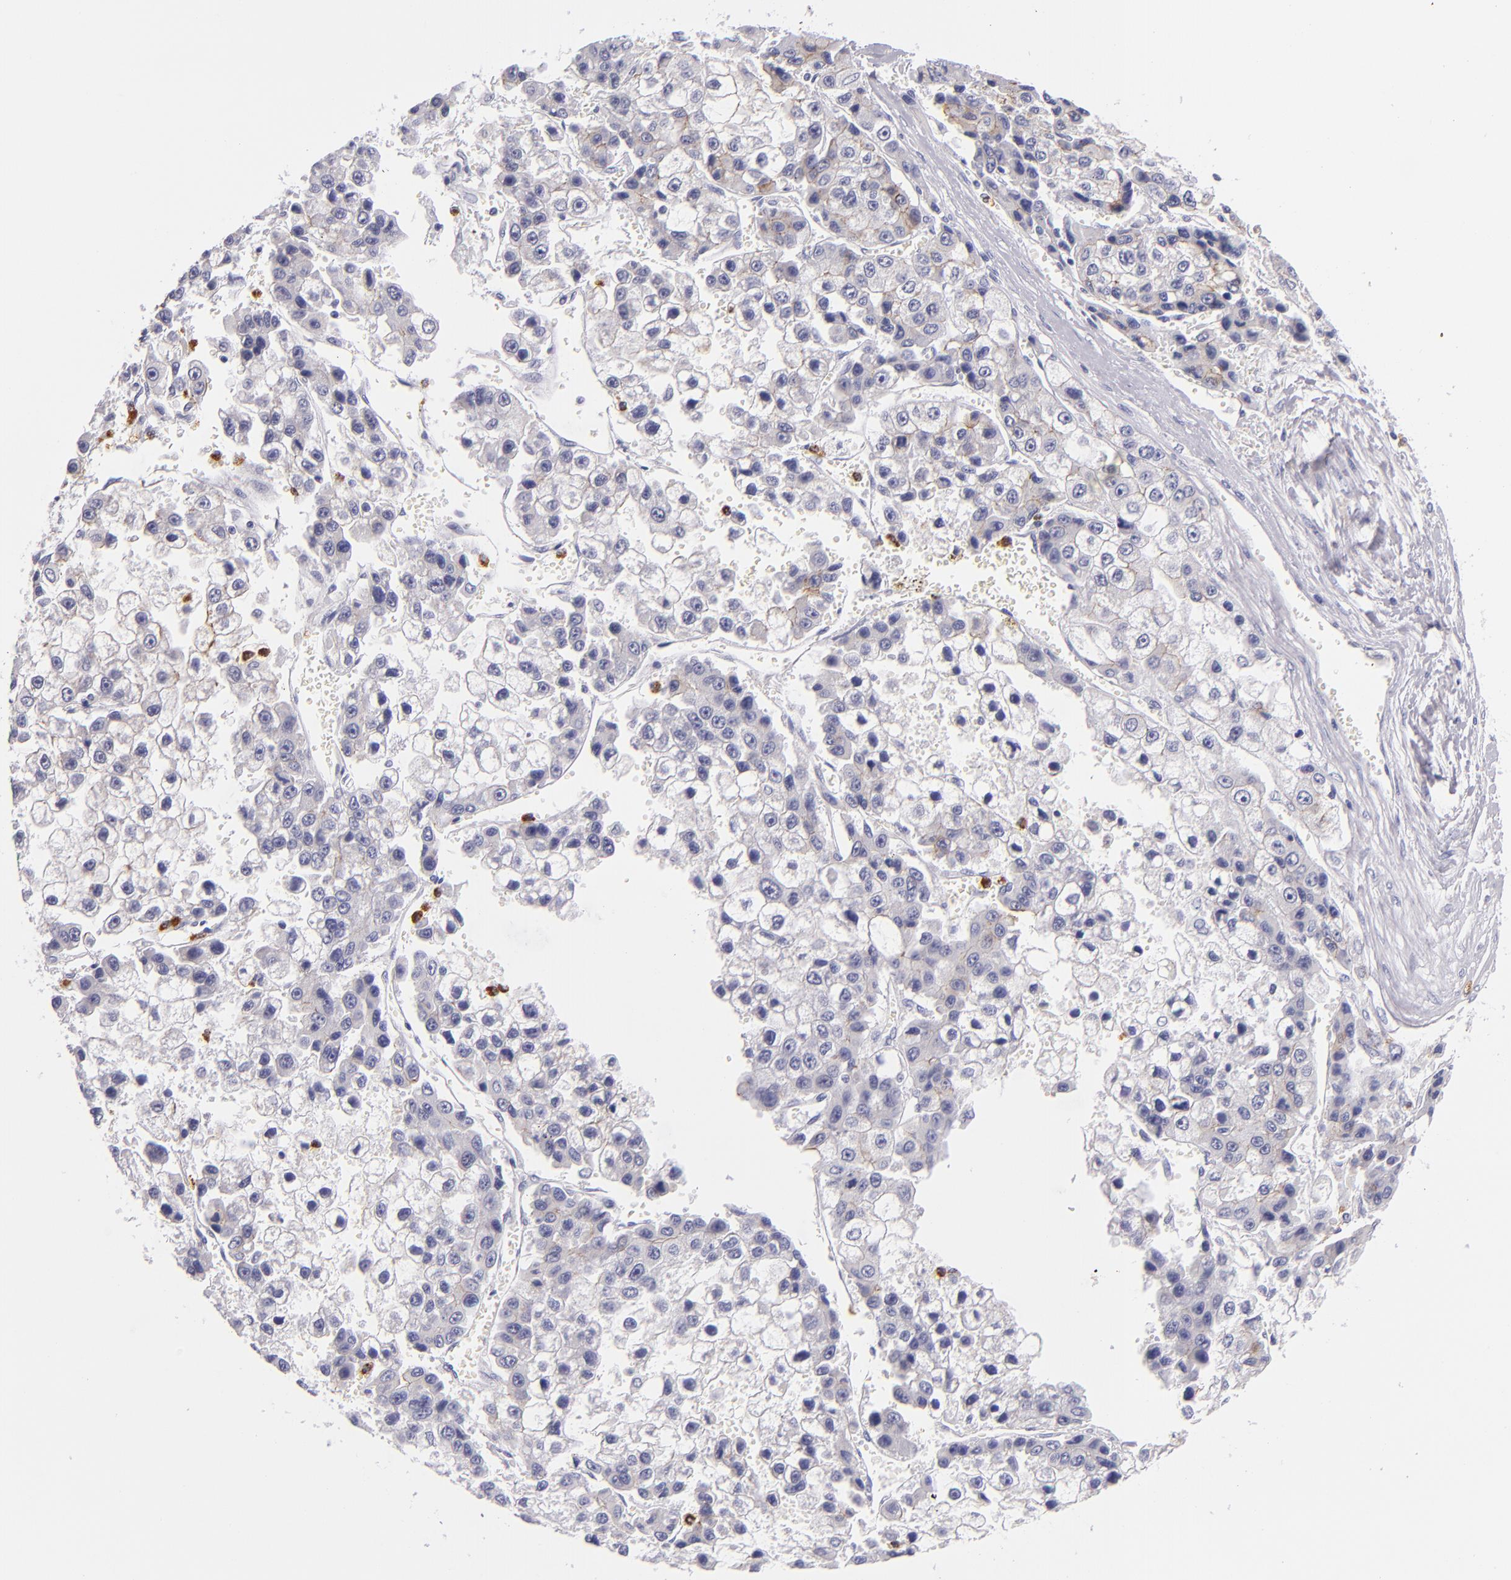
{"staining": {"intensity": "weak", "quantity": "<25%", "location": "cytoplasmic/membranous"}, "tissue": "liver cancer", "cell_type": "Tumor cells", "image_type": "cancer", "snomed": [{"axis": "morphology", "description": "Carcinoma, Hepatocellular, NOS"}, {"axis": "topography", "description": "Liver"}], "caption": "A high-resolution photomicrograph shows immunohistochemistry staining of liver cancer, which displays no significant staining in tumor cells. Brightfield microscopy of immunohistochemistry stained with DAB (brown) and hematoxylin (blue), captured at high magnification.", "gene": "CDH3", "patient": {"sex": "female", "age": 66}}